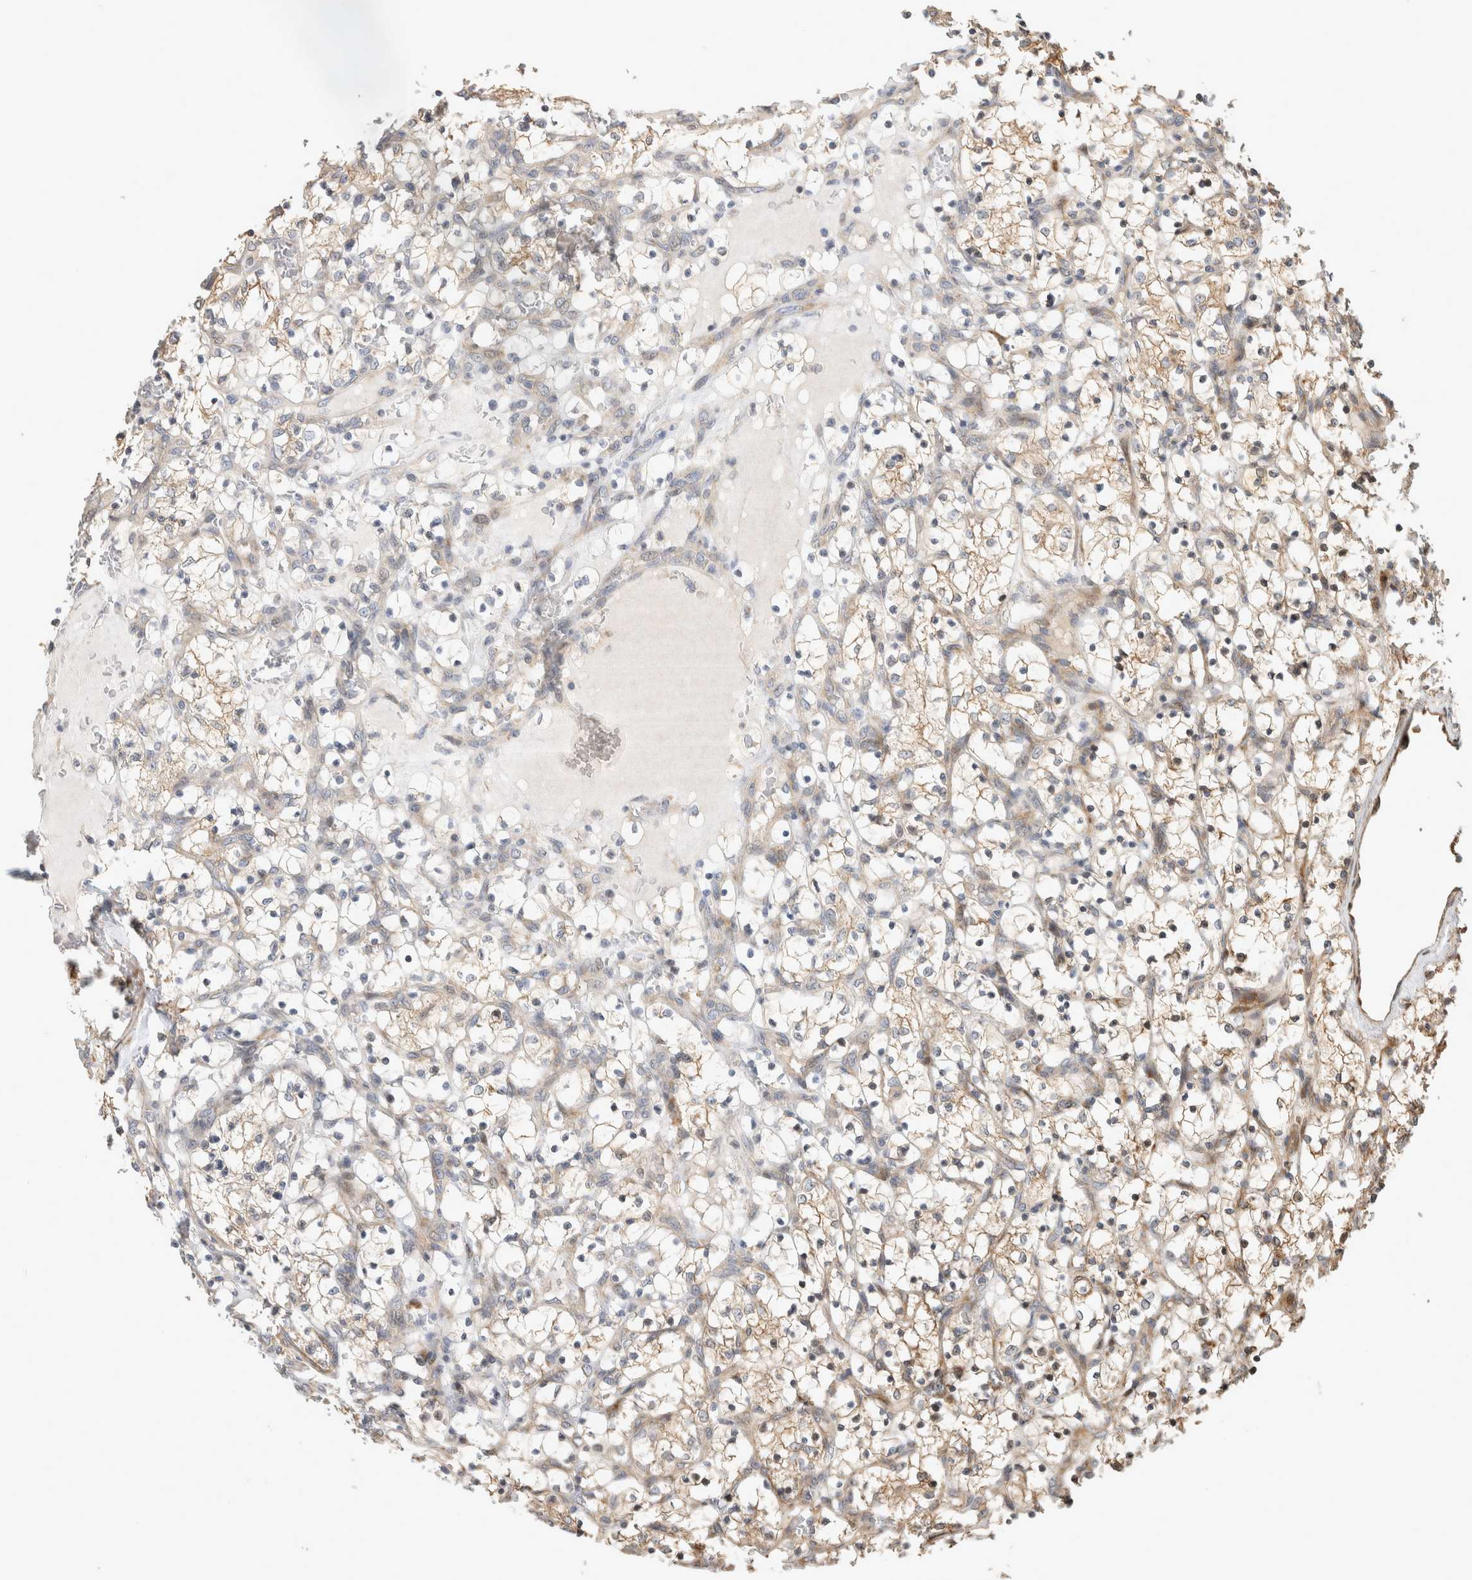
{"staining": {"intensity": "moderate", "quantity": "25%-75%", "location": "cytoplasmic/membranous"}, "tissue": "renal cancer", "cell_type": "Tumor cells", "image_type": "cancer", "snomed": [{"axis": "morphology", "description": "Adenocarcinoma, NOS"}, {"axis": "topography", "description": "Kidney"}], "caption": "Adenocarcinoma (renal) stained with DAB immunohistochemistry shows medium levels of moderate cytoplasmic/membranous positivity in approximately 25%-75% of tumor cells. (brown staining indicates protein expression, while blue staining denotes nuclei).", "gene": "PCDHB15", "patient": {"sex": "female", "age": 69}}